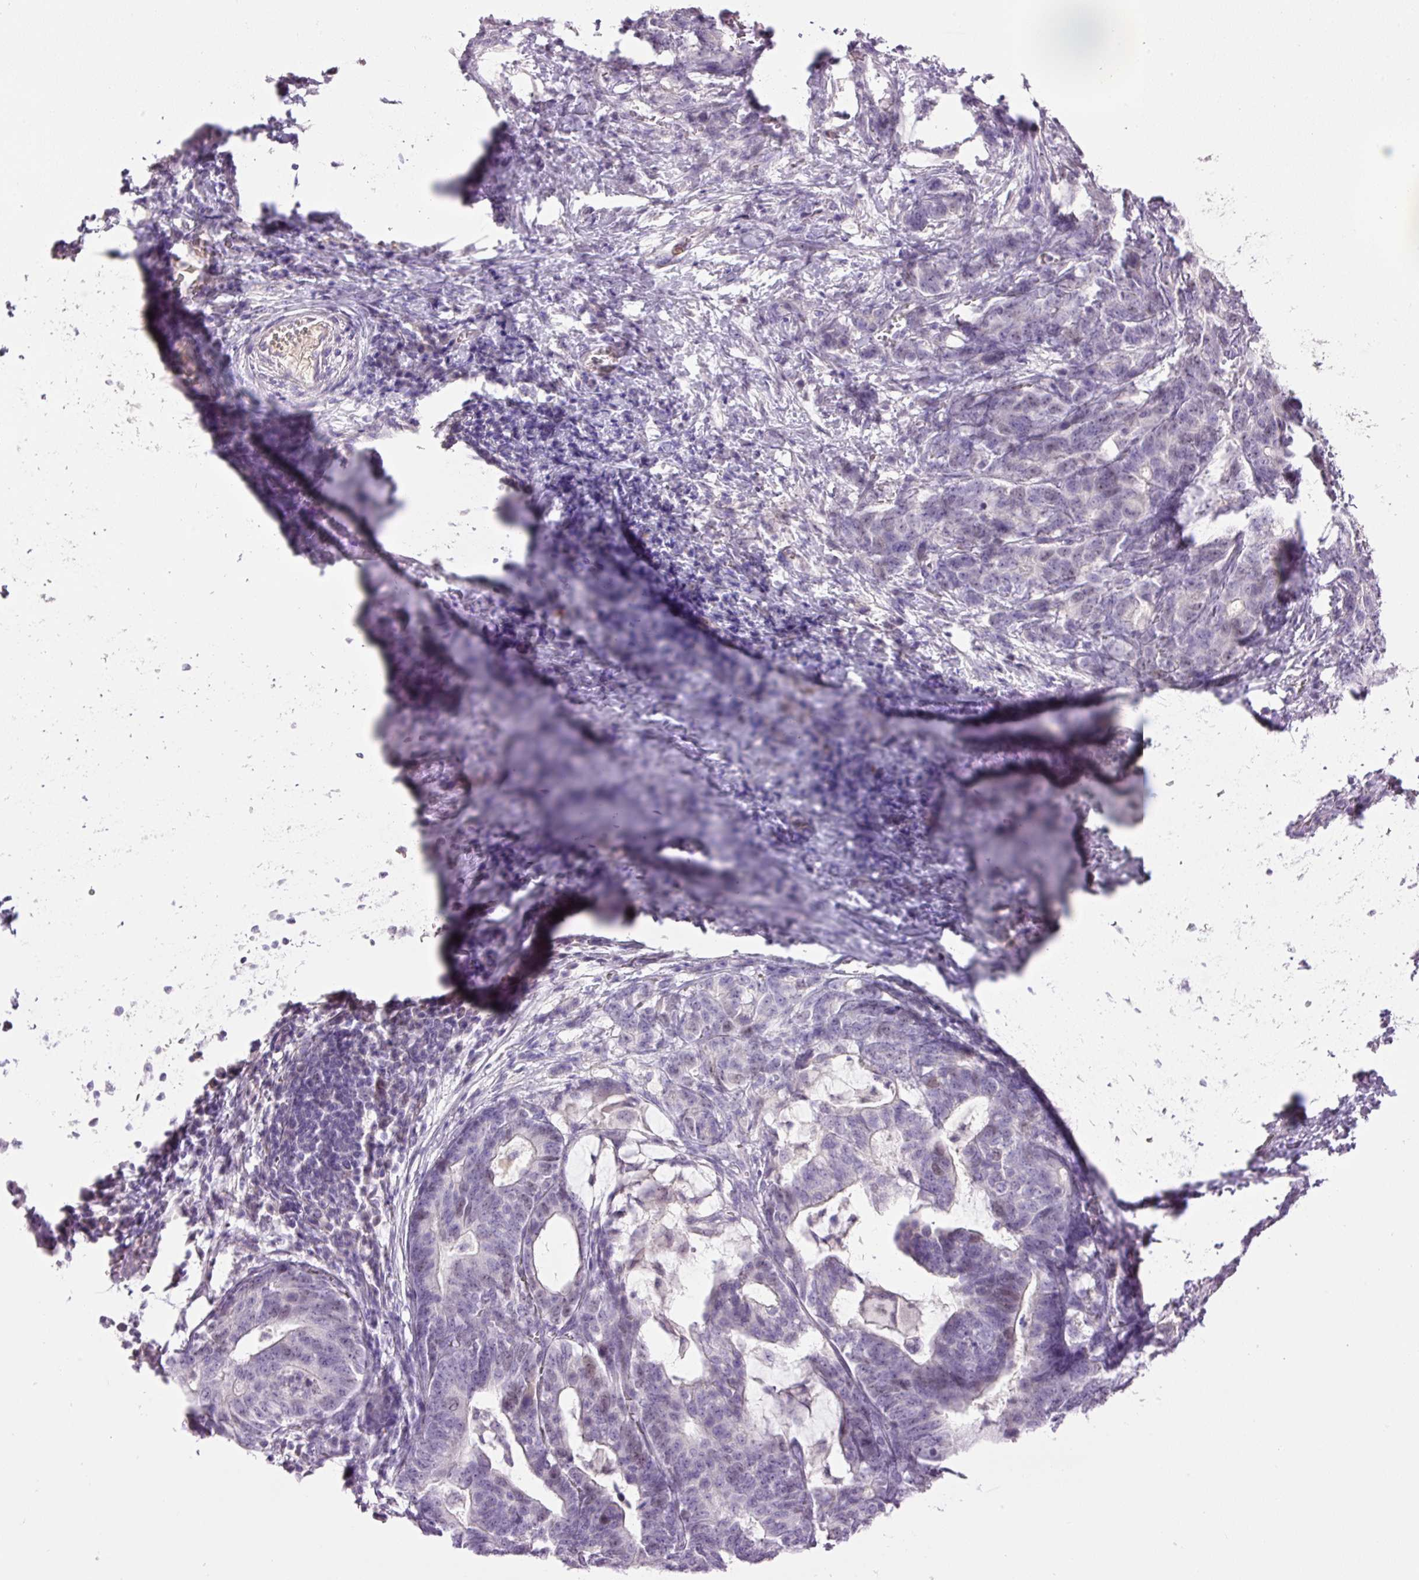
{"staining": {"intensity": "negative", "quantity": "none", "location": "none"}, "tissue": "stomach cancer", "cell_type": "Tumor cells", "image_type": "cancer", "snomed": [{"axis": "morphology", "description": "Normal tissue, NOS"}, {"axis": "morphology", "description": "Adenocarcinoma, NOS"}, {"axis": "topography", "description": "Stomach"}], "caption": "Protein analysis of stomach cancer (adenocarcinoma) shows no significant staining in tumor cells. (DAB (3,3'-diaminobenzidine) immunohistochemistry (IHC) with hematoxylin counter stain).", "gene": "LY6G6D", "patient": {"sex": "female", "age": 64}}